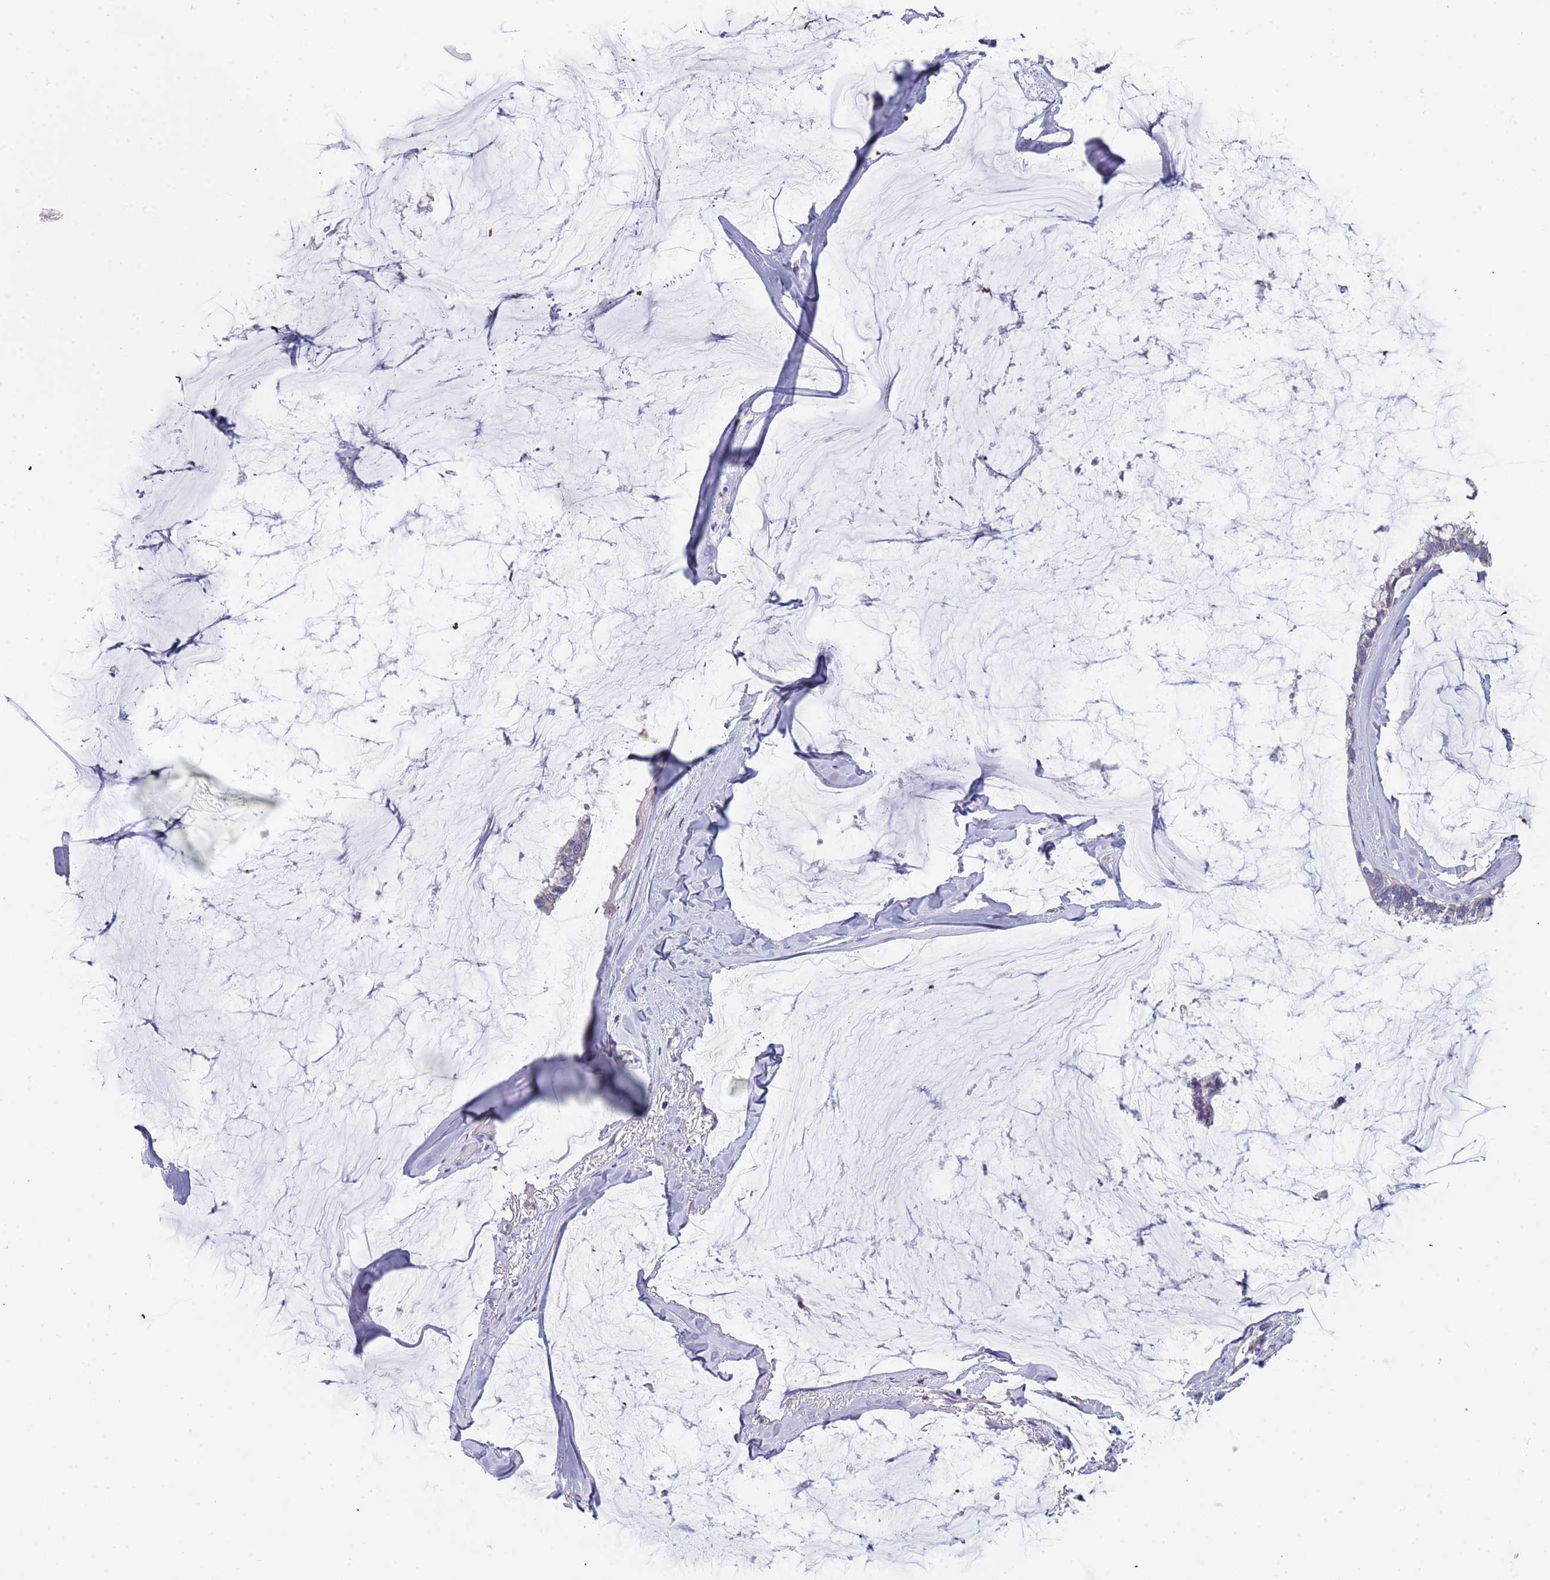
{"staining": {"intensity": "negative", "quantity": "none", "location": "none"}, "tissue": "ovarian cancer", "cell_type": "Tumor cells", "image_type": "cancer", "snomed": [{"axis": "morphology", "description": "Cystadenocarcinoma, mucinous, NOS"}, {"axis": "topography", "description": "Ovary"}], "caption": "The histopathology image exhibits no significant positivity in tumor cells of ovarian cancer. (DAB (3,3'-diaminobenzidine) immunohistochemistry (IHC), high magnification).", "gene": "TNRC6C", "patient": {"sex": "female", "age": 39}}